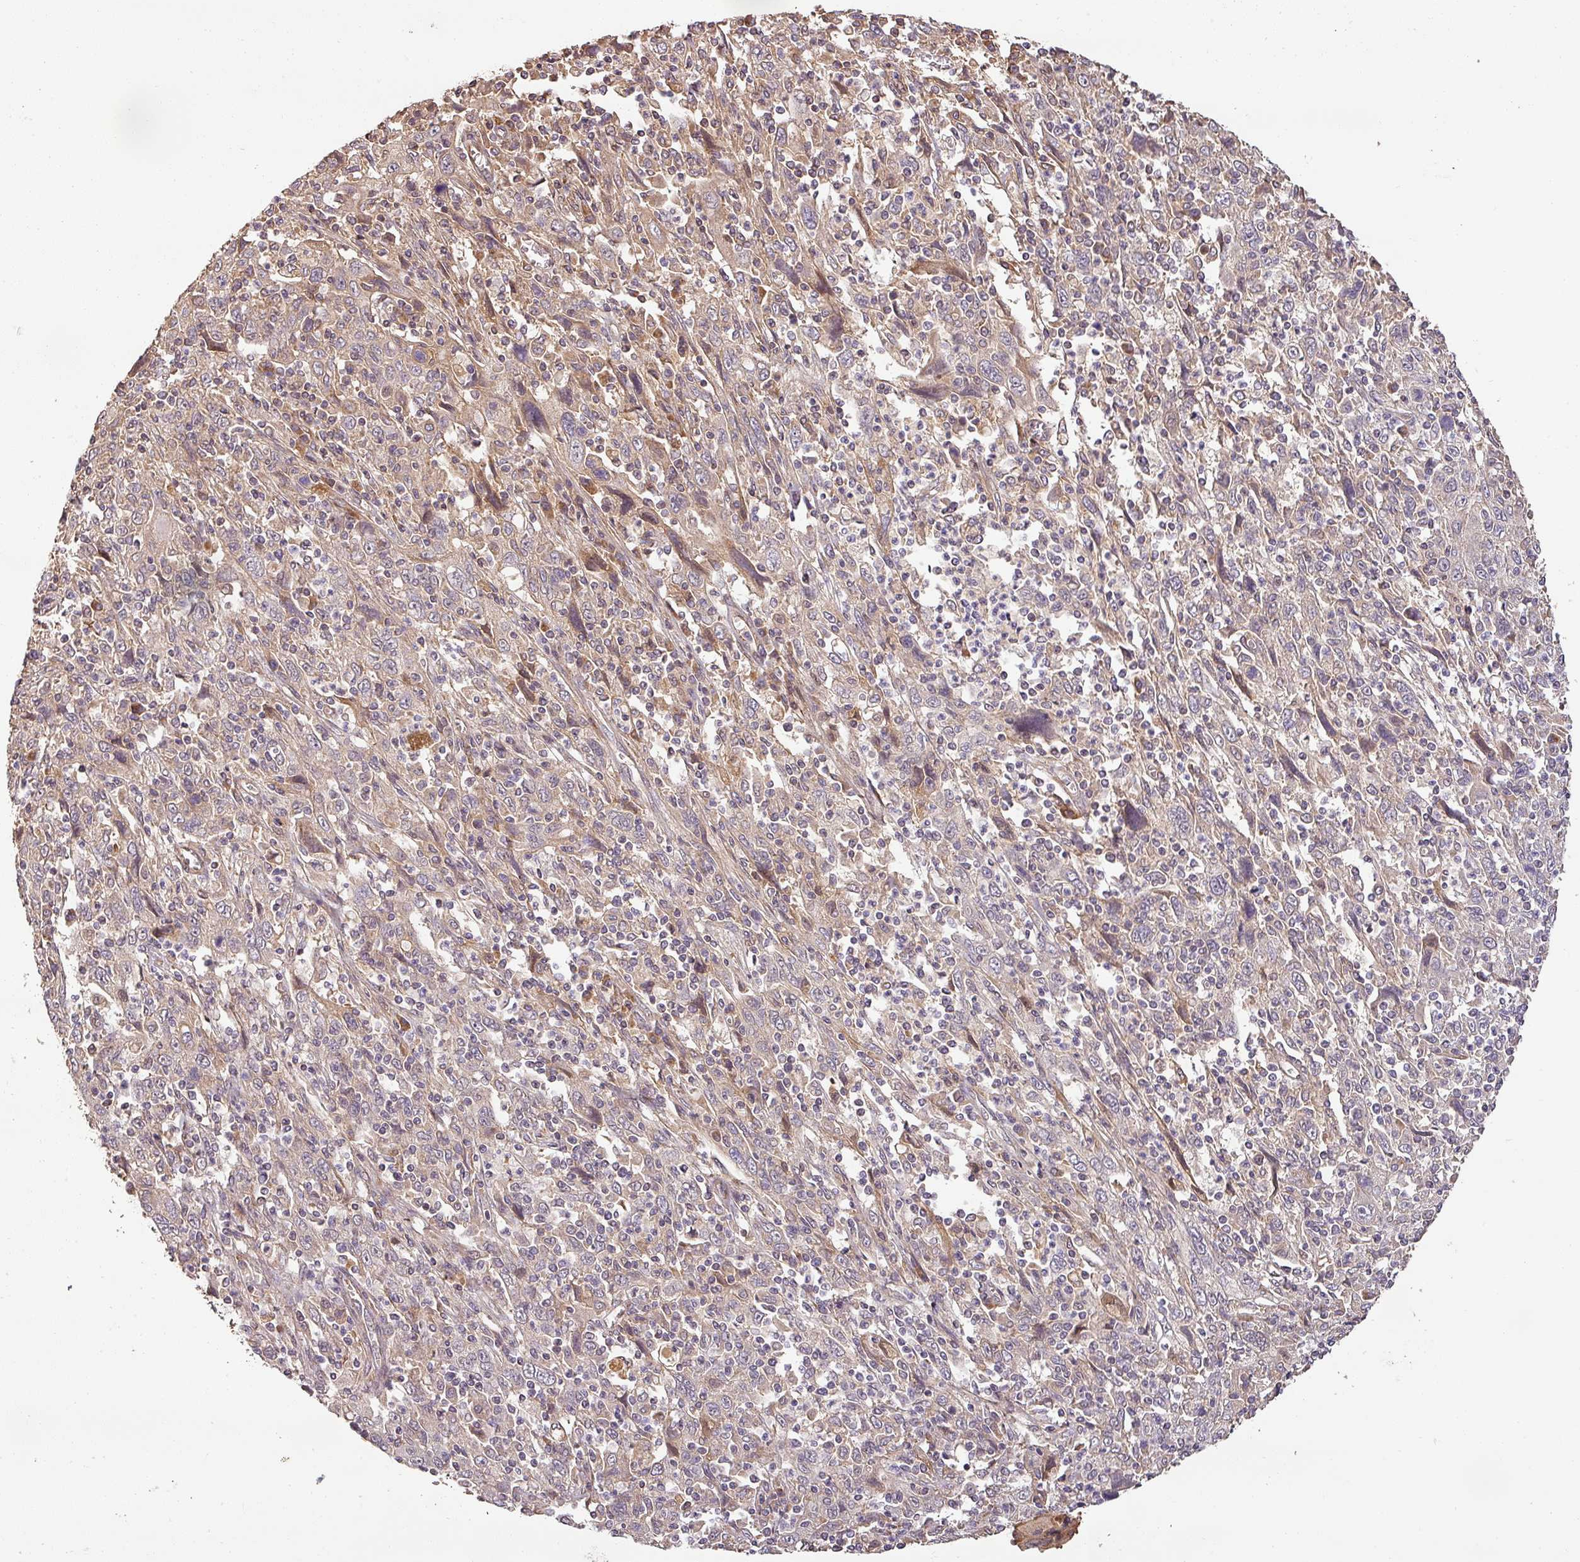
{"staining": {"intensity": "weak", "quantity": "<25%", "location": "cytoplasmic/membranous"}, "tissue": "cervical cancer", "cell_type": "Tumor cells", "image_type": "cancer", "snomed": [{"axis": "morphology", "description": "Squamous cell carcinoma, NOS"}, {"axis": "topography", "description": "Cervix"}], "caption": "Squamous cell carcinoma (cervical) stained for a protein using IHC shows no positivity tumor cells.", "gene": "BPIFB3", "patient": {"sex": "female", "age": 46}}